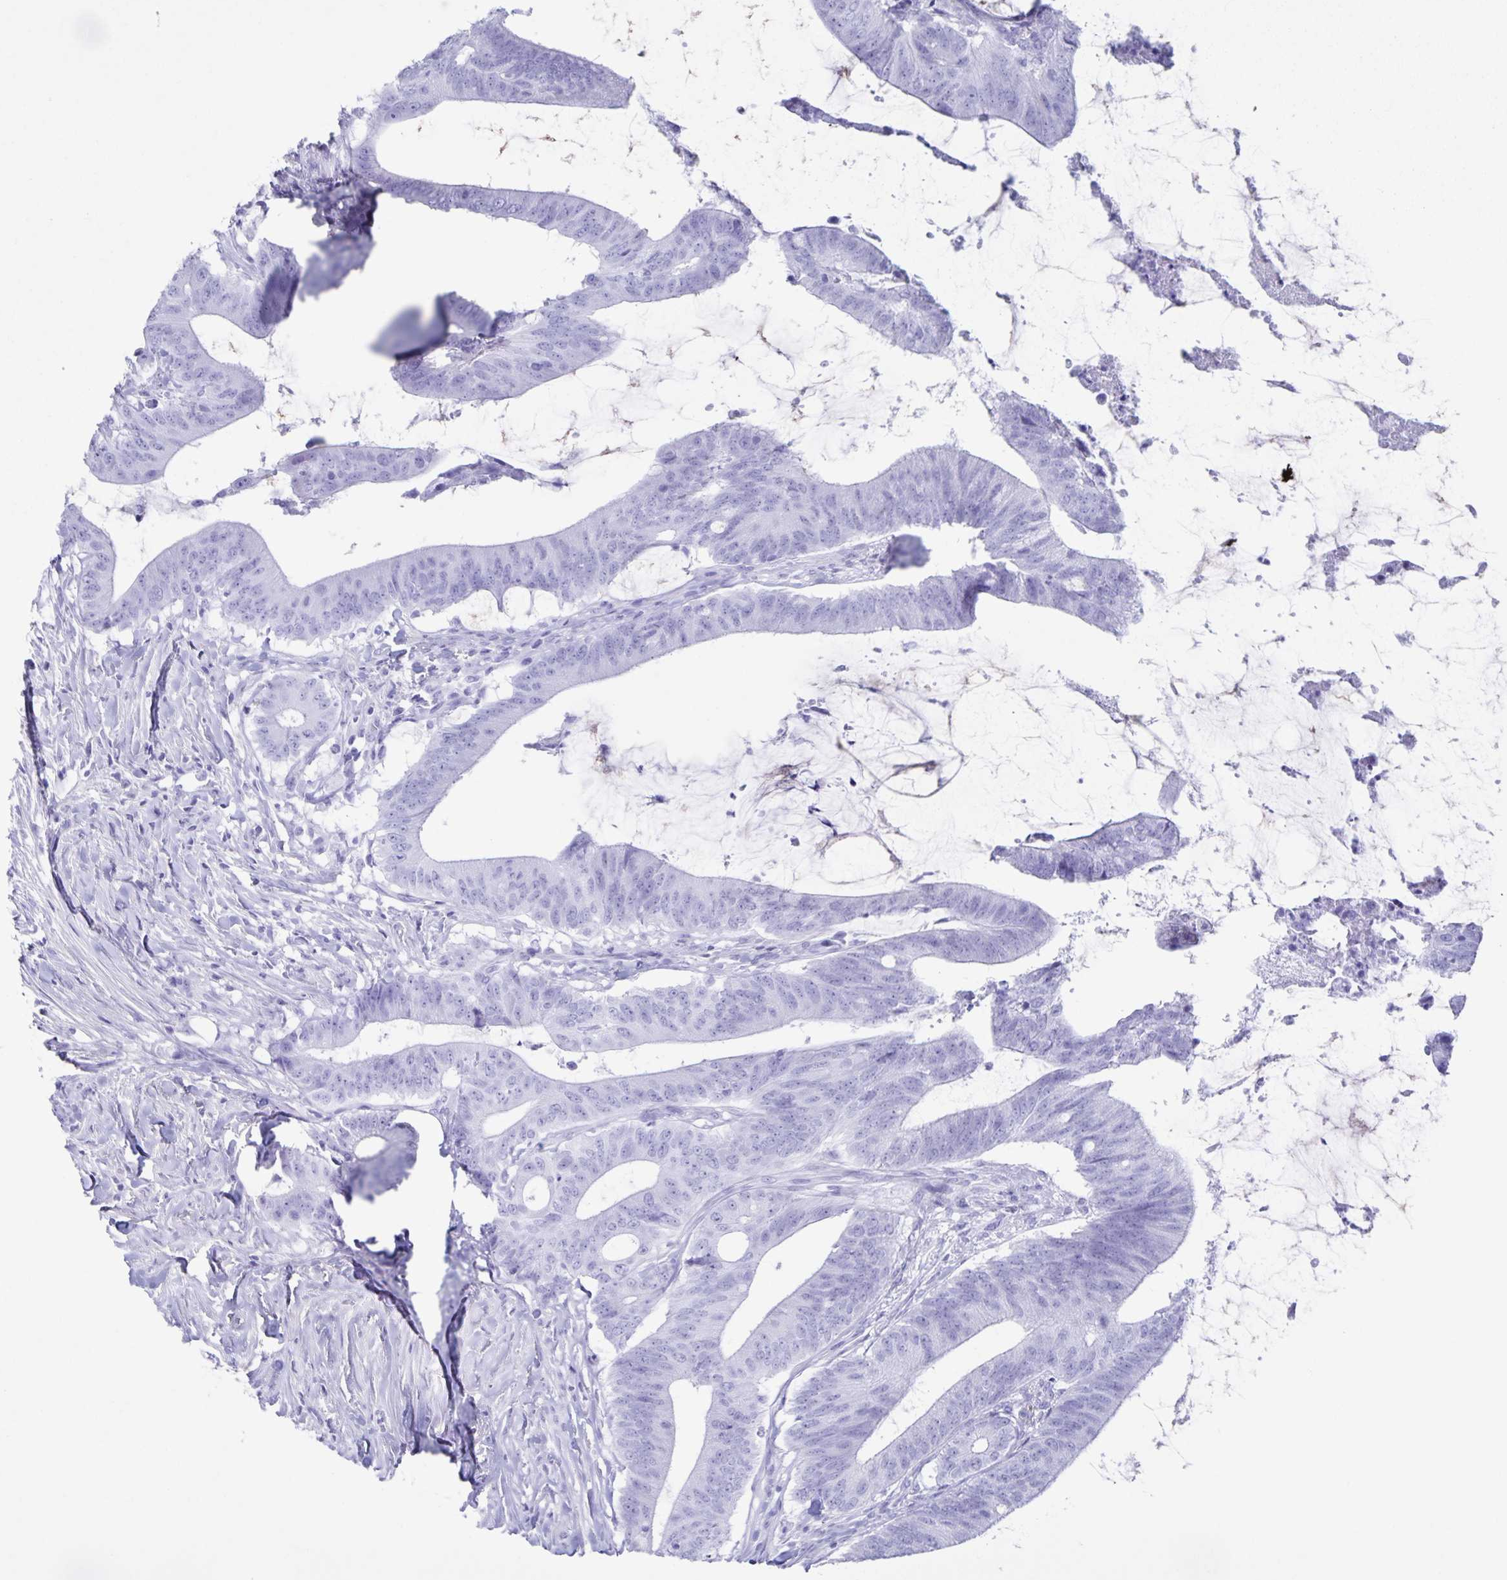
{"staining": {"intensity": "negative", "quantity": "none", "location": "none"}, "tissue": "colorectal cancer", "cell_type": "Tumor cells", "image_type": "cancer", "snomed": [{"axis": "morphology", "description": "Adenocarcinoma, NOS"}, {"axis": "topography", "description": "Colon"}], "caption": "Immunohistochemical staining of human colorectal cancer (adenocarcinoma) demonstrates no significant positivity in tumor cells.", "gene": "AQP4", "patient": {"sex": "female", "age": 43}}